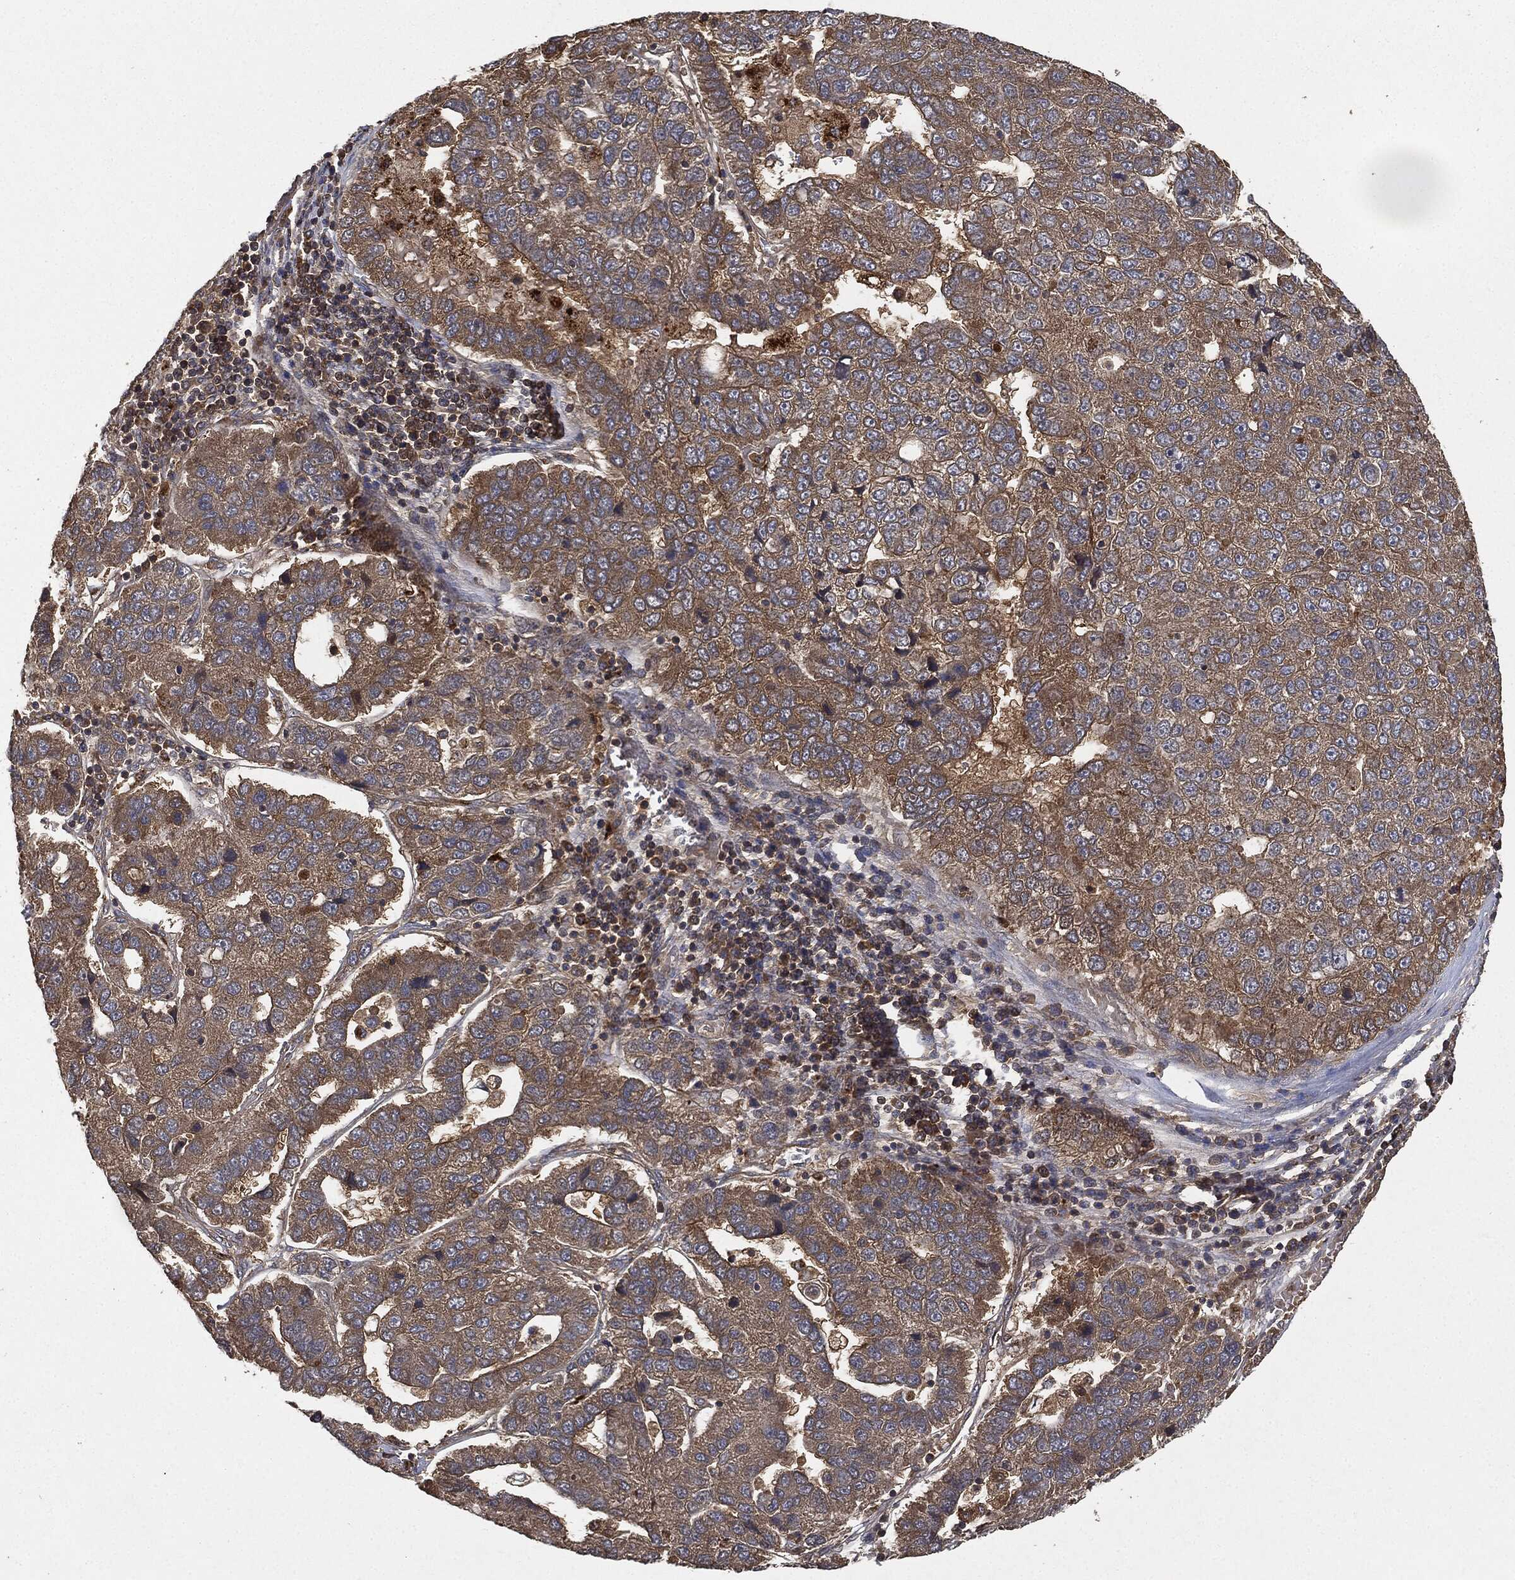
{"staining": {"intensity": "moderate", "quantity": ">75%", "location": "cytoplasmic/membranous"}, "tissue": "pancreatic cancer", "cell_type": "Tumor cells", "image_type": "cancer", "snomed": [{"axis": "morphology", "description": "Adenocarcinoma, NOS"}, {"axis": "topography", "description": "Pancreas"}], "caption": "A brown stain highlights moderate cytoplasmic/membranous staining of a protein in pancreatic cancer tumor cells. The protein of interest is shown in brown color, while the nuclei are stained blue.", "gene": "BRAF", "patient": {"sex": "female", "age": 61}}